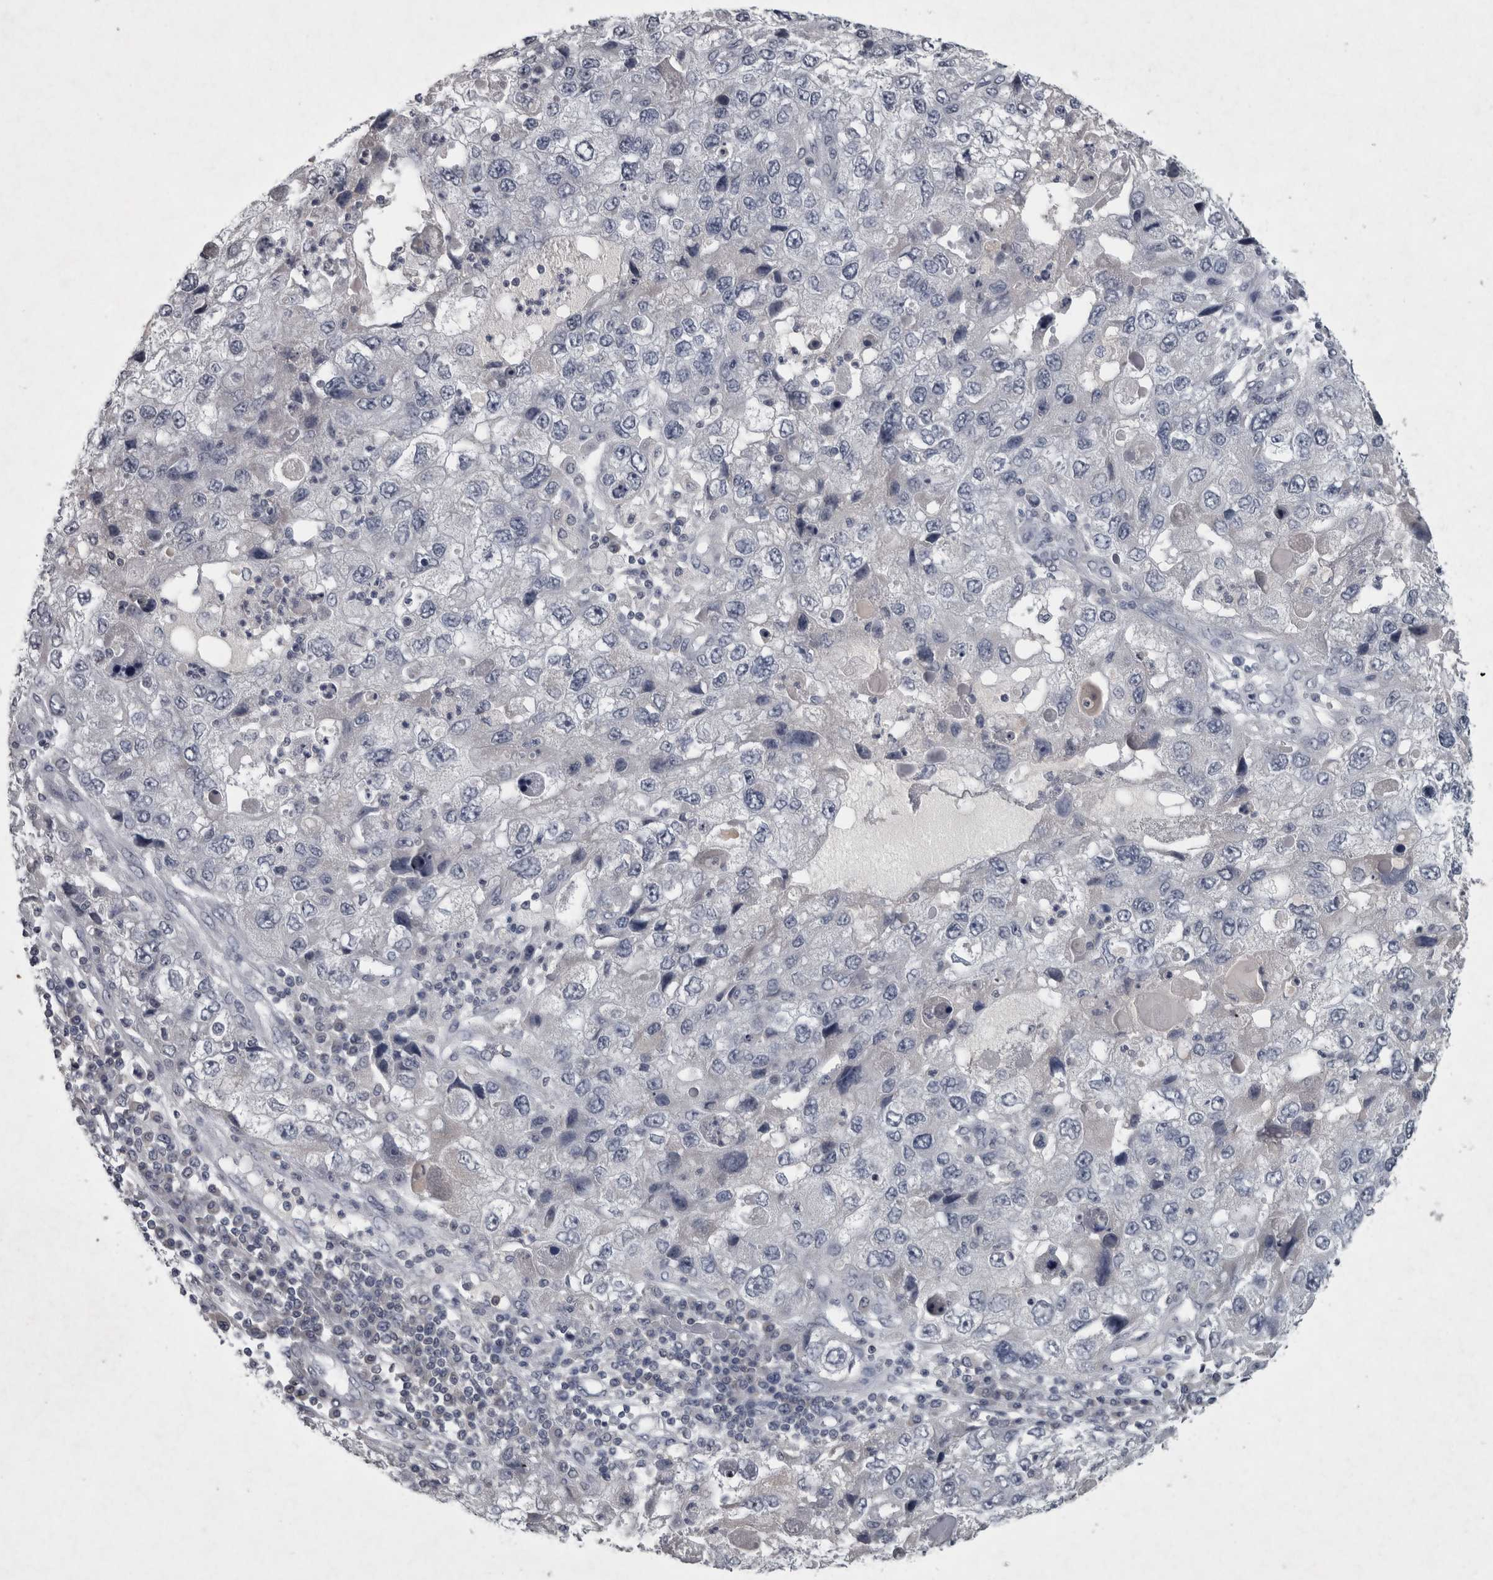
{"staining": {"intensity": "negative", "quantity": "none", "location": "none"}, "tissue": "endometrial cancer", "cell_type": "Tumor cells", "image_type": "cancer", "snomed": [{"axis": "morphology", "description": "Adenocarcinoma, NOS"}, {"axis": "topography", "description": "Endometrium"}], "caption": "IHC image of endometrial adenocarcinoma stained for a protein (brown), which demonstrates no staining in tumor cells.", "gene": "WNT7A", "patient": {"sex": "female", "age": 49}}